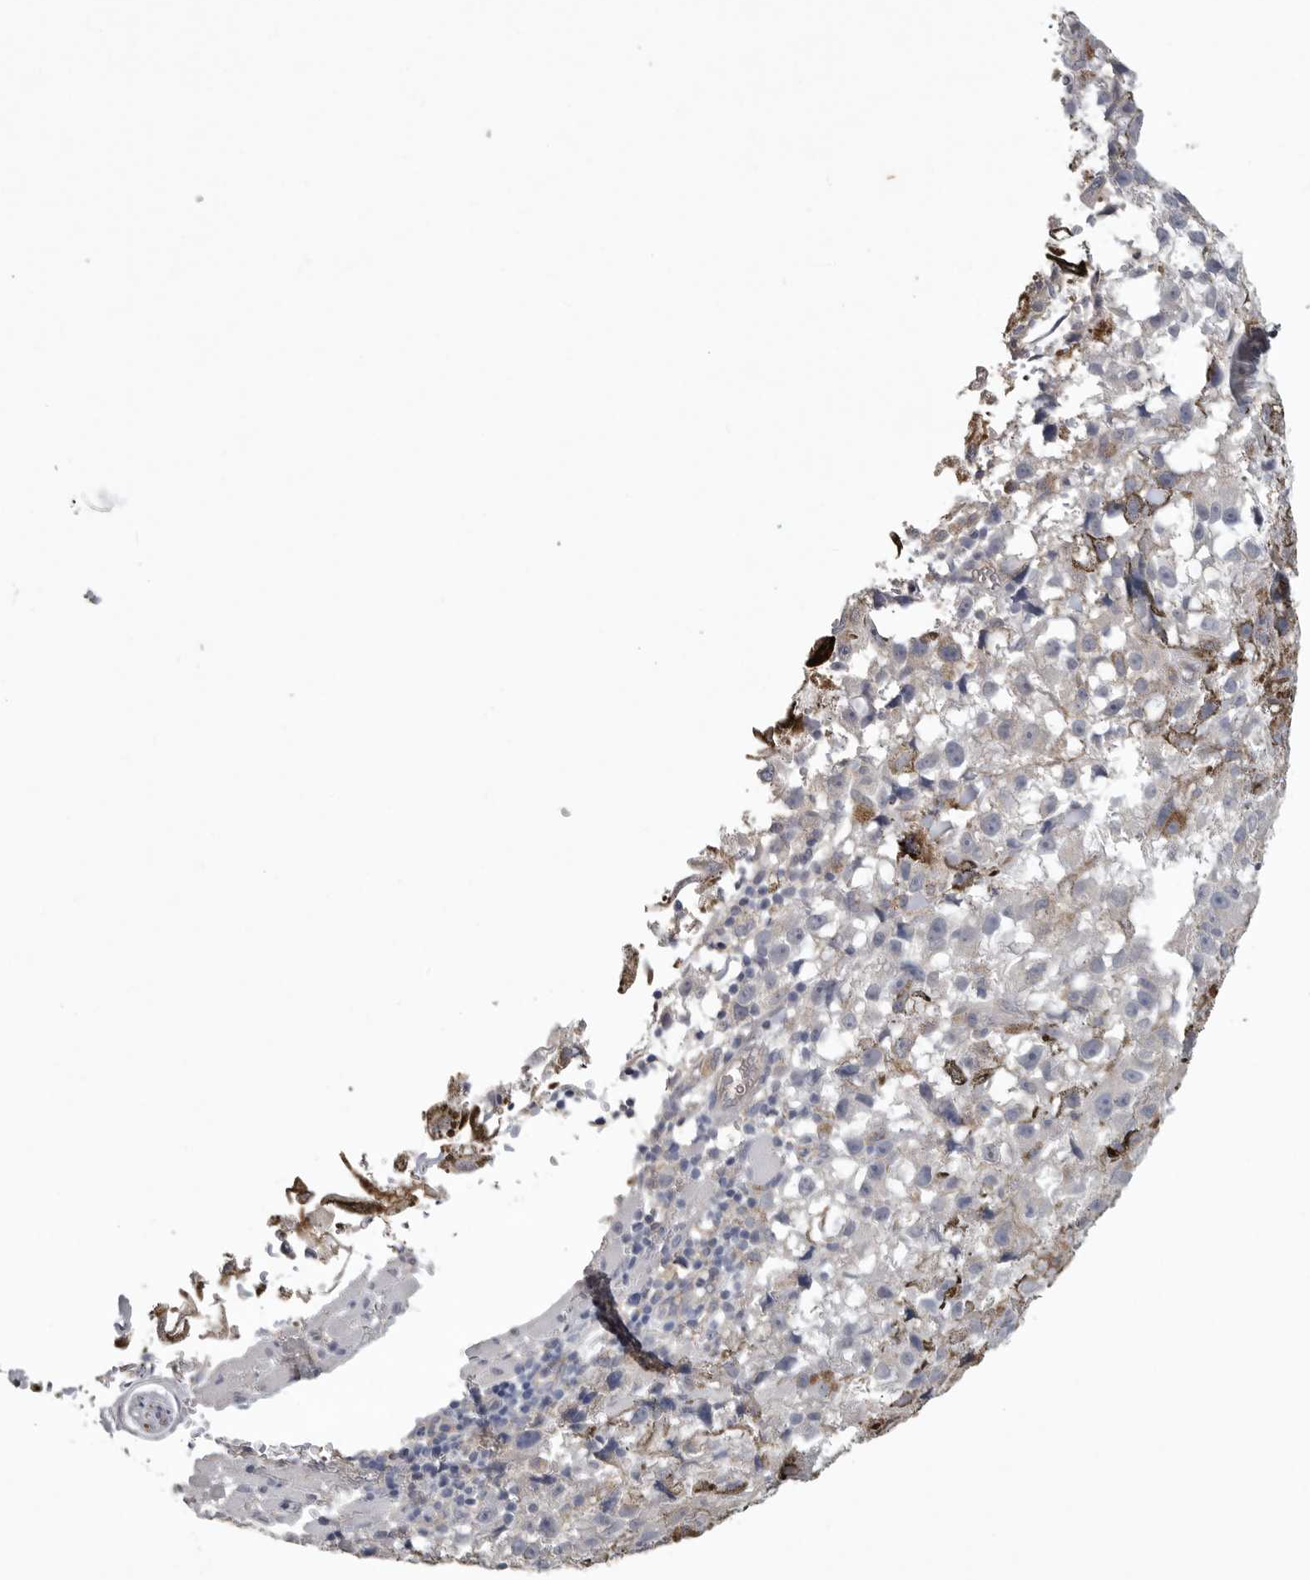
{"staining": {"intensity": "negative", "quantity": "none", "location": "none"}, "tissue": "melanoma", "cell_type": "Tumor cells", "image_type": "cancer", "snomed": [{"axis": "morphology", "description": "Malignant melanoma, NOS"}, {"axis": "topography", "description": "Skin"}], "caption": "High magnification brightfield microscopy of melanoma stained with DAB (brown) and counterstained with hematoxylin (blue): tumor cells show no significant expression. Nuclei are stained in blue.", "gene": "NECTIN2", "patient": {"sex": "female", "age": 104}}